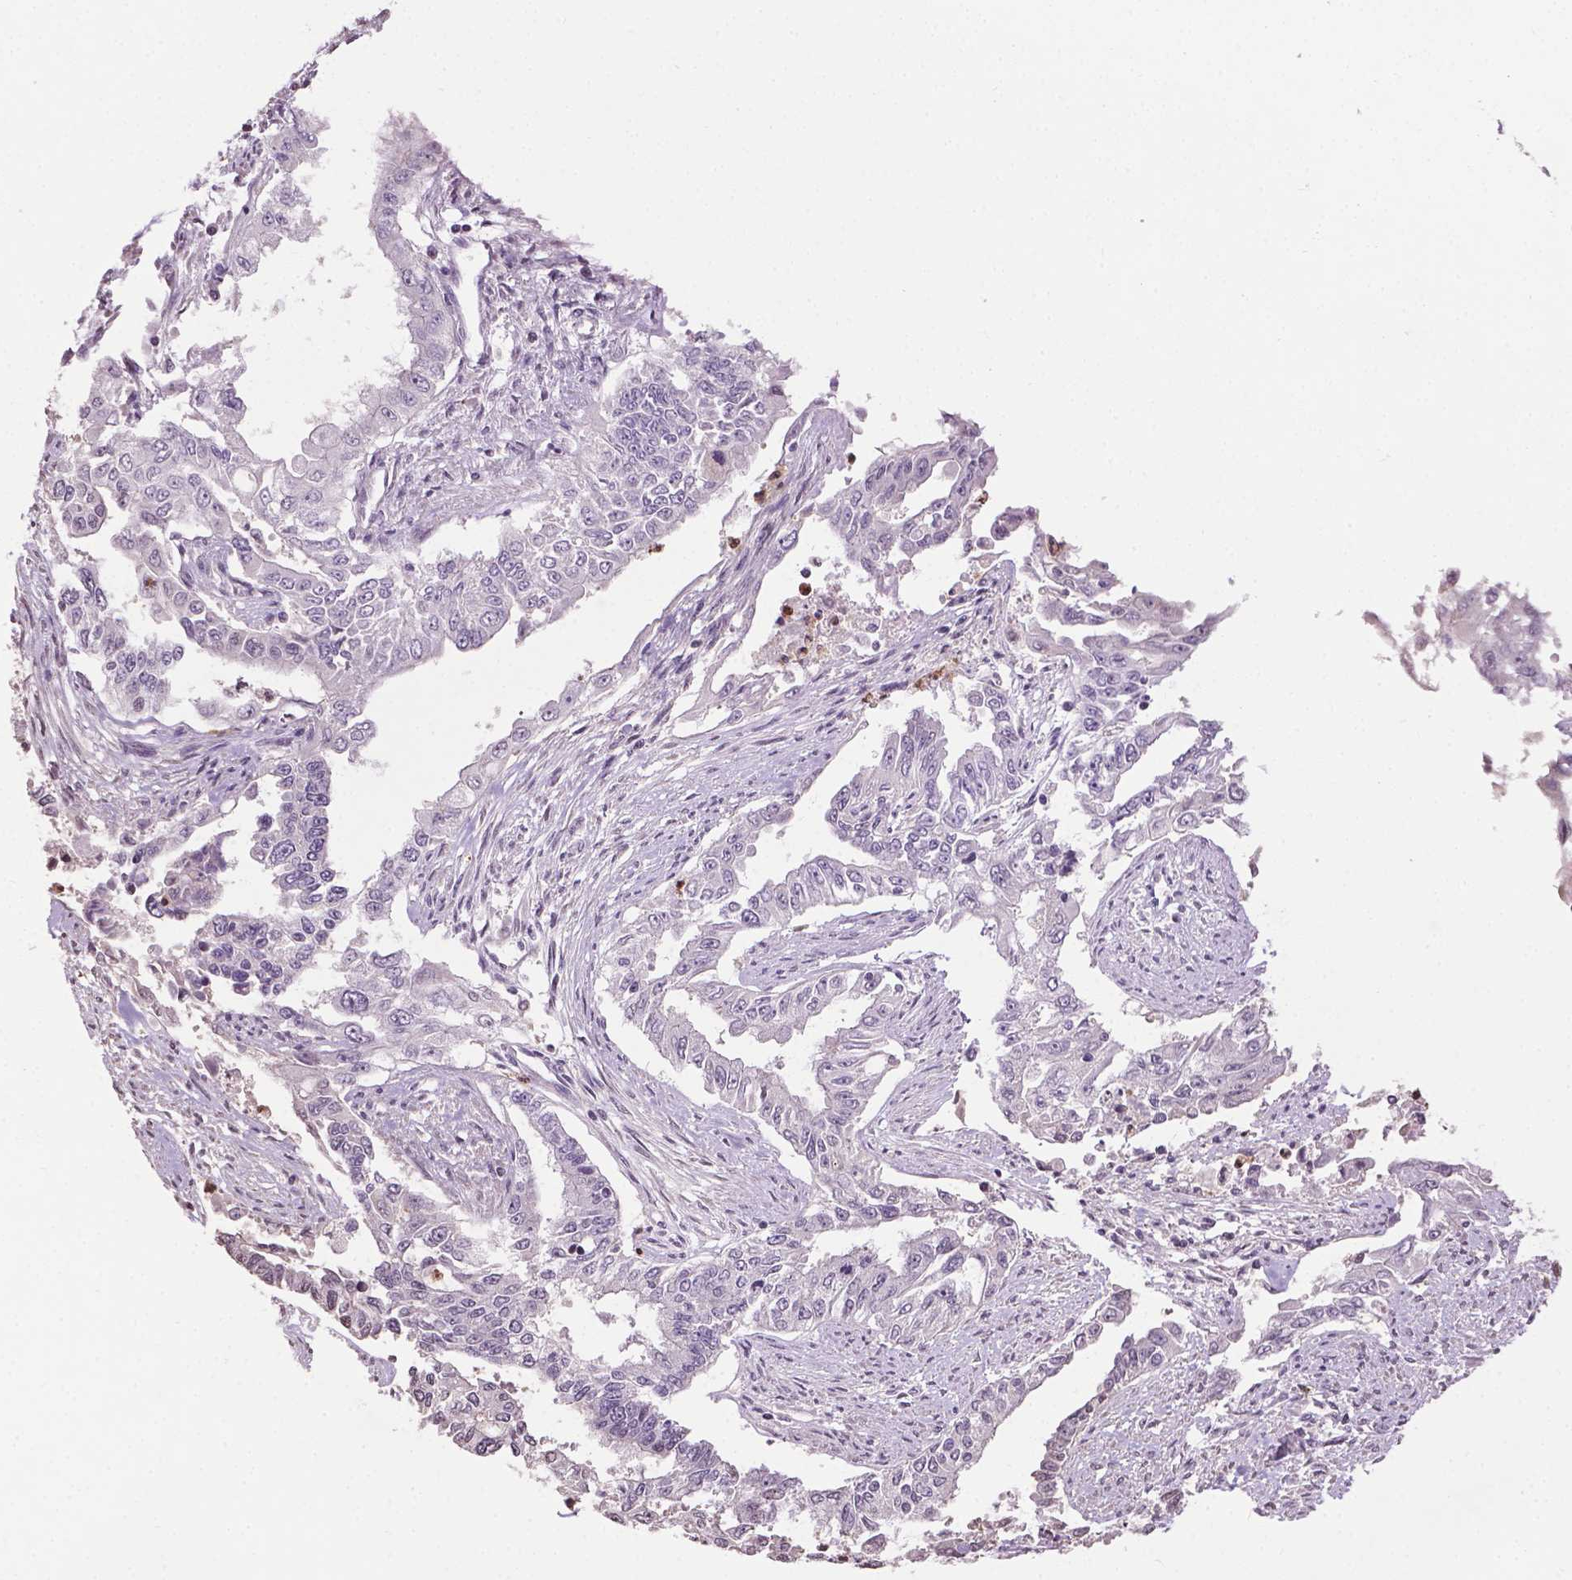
{"staining": {"intensity": "negative", "quantity": "none", "location": "none"}, "tissue": "endometrial cancer", "cell_type": "Tumor cells", "image_type": "cancer", "snomed": [{"axis": "morphology", "description": "Adenocarcinoma, NOS"}, {"axis": "topography", "description": "Uterus"}], "caption": "This is an immunohistochemistry (IHC) image of human adenocarcinoma (endometrial). There is no staining in tumor cells.", "gene": "NTNG2", "patient": {"sex": "female", "age": 59}}